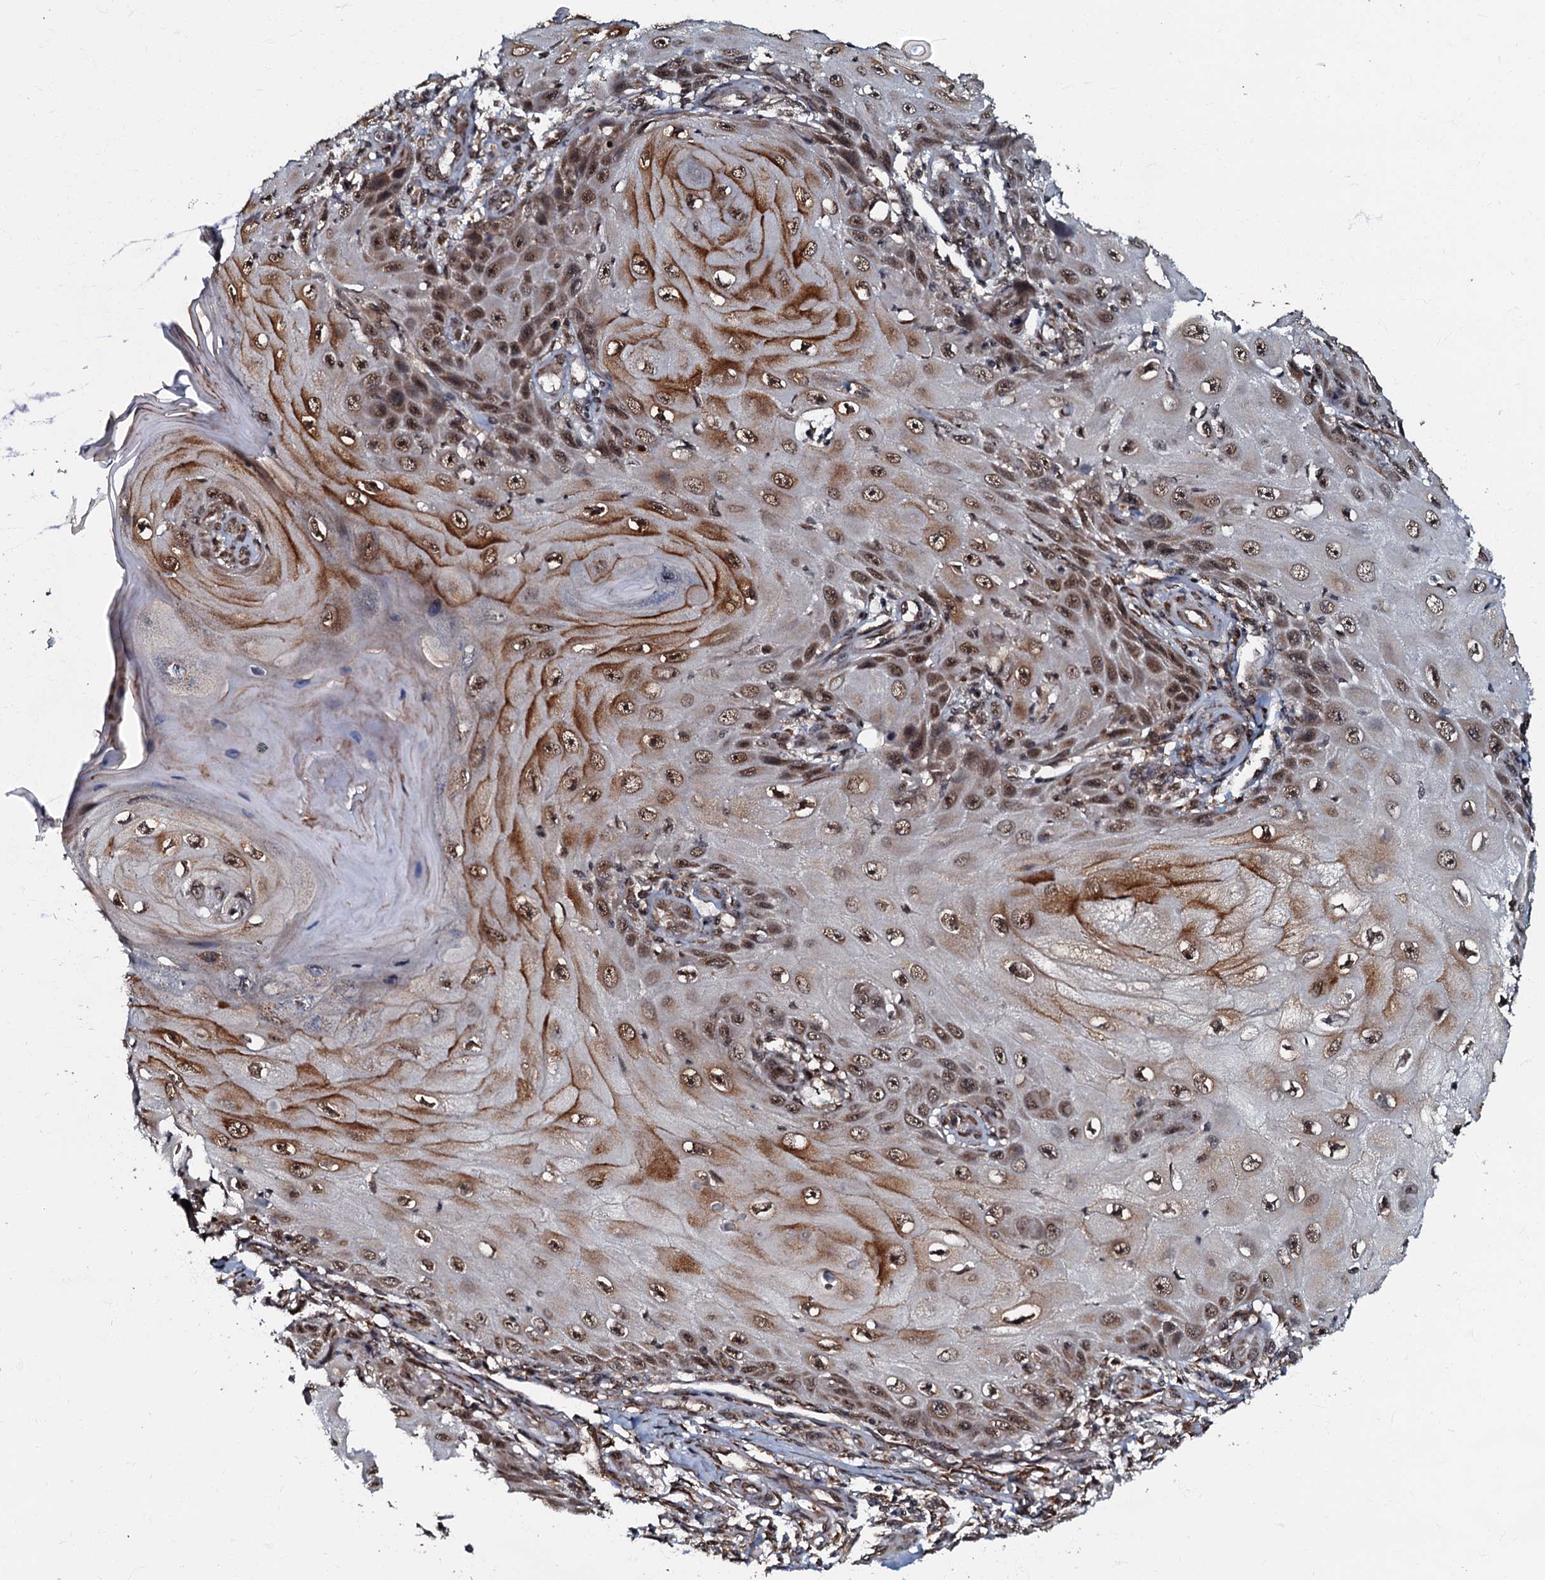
{"staining": {"intensity": "moderate", "quantity": ">75%", "location": "cytoplasmic/membranous,nuclear"}, "tissue": "skin cancer", "cell_type": "Tumor cells", "image_type": "cancer", "snomed": [{"axis": "morphology", "description": "Squamous cell carcinoma, NOS"}, {"axis": "topography", "description": "Skin"}], "caption": "Skin squamous cell carcinoma stained with DAB (3,3'-diaminobenzidine) immunohistochemistry reveals medium levels of moderate cytoplasmic/membranous and nuclear staining in approximately >75% of tumor cells.", "gene": "C18orf32", "patient": {"sex": "female", "age": 73}}